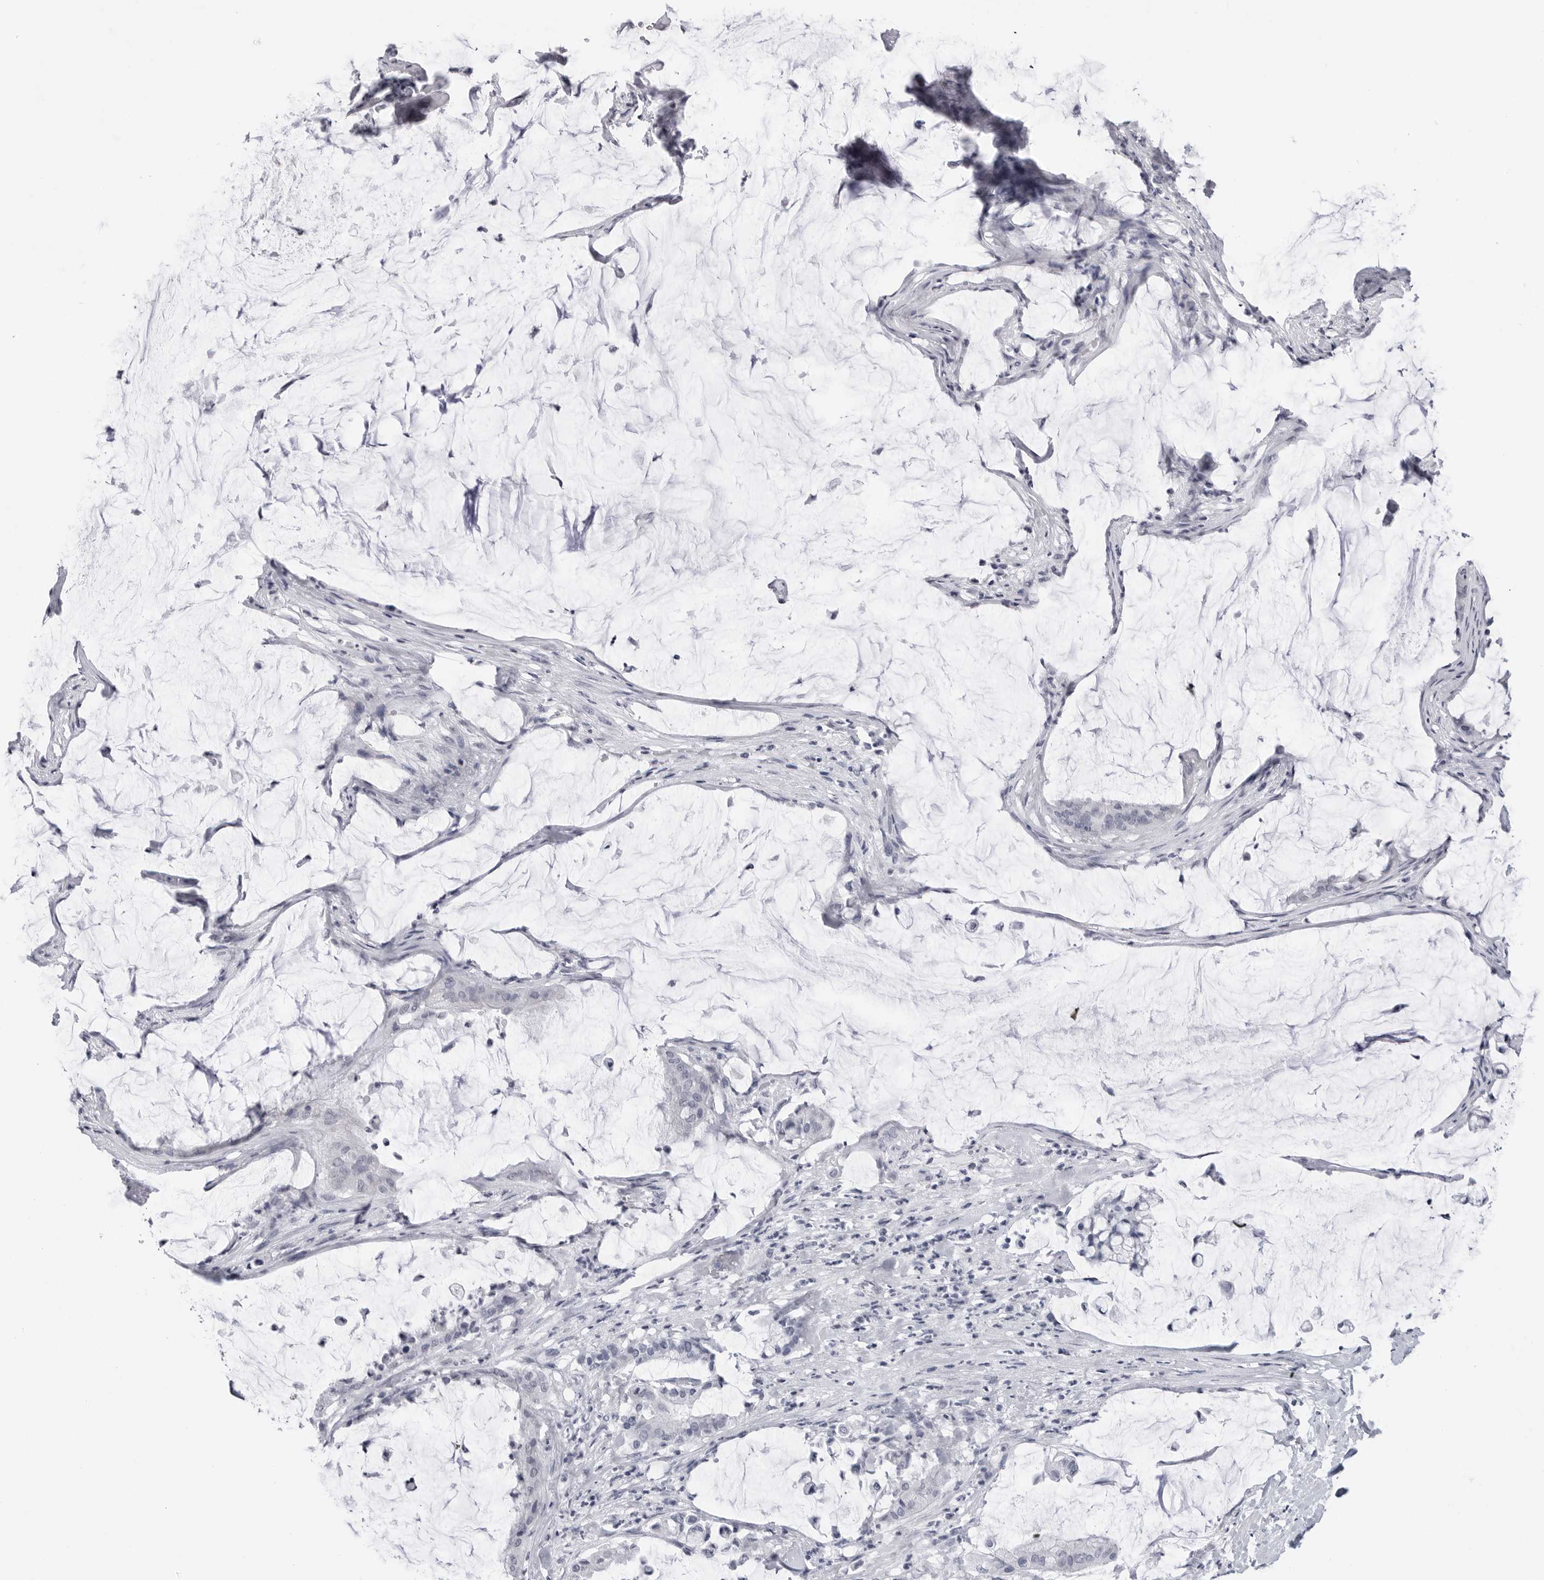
{"staining": {"intensity": "negative", "quantity": "none", "location": "none"}, "tissue": "pancreatic cancer", "cell_type": "Tumor cells", "image_type": "cancer", "snomed": [{"axis": "morphology", "description": "Adenocarcinoma, NOS"}, {"axis": "topography", "description": "Pancreas"}], "caption": "The immunohistochemistry histopathology image has no significant positivity in tumor cells of pancreatic cancer (adenocarcinoma) tissue. (DAB (3,3'-diaminobenzidine) immunohistochemistry (IHC) visualized using brightfield microscopy, high magnification).", "gene": "PGA3", "patient": {"sex": "male", "age": 41}}